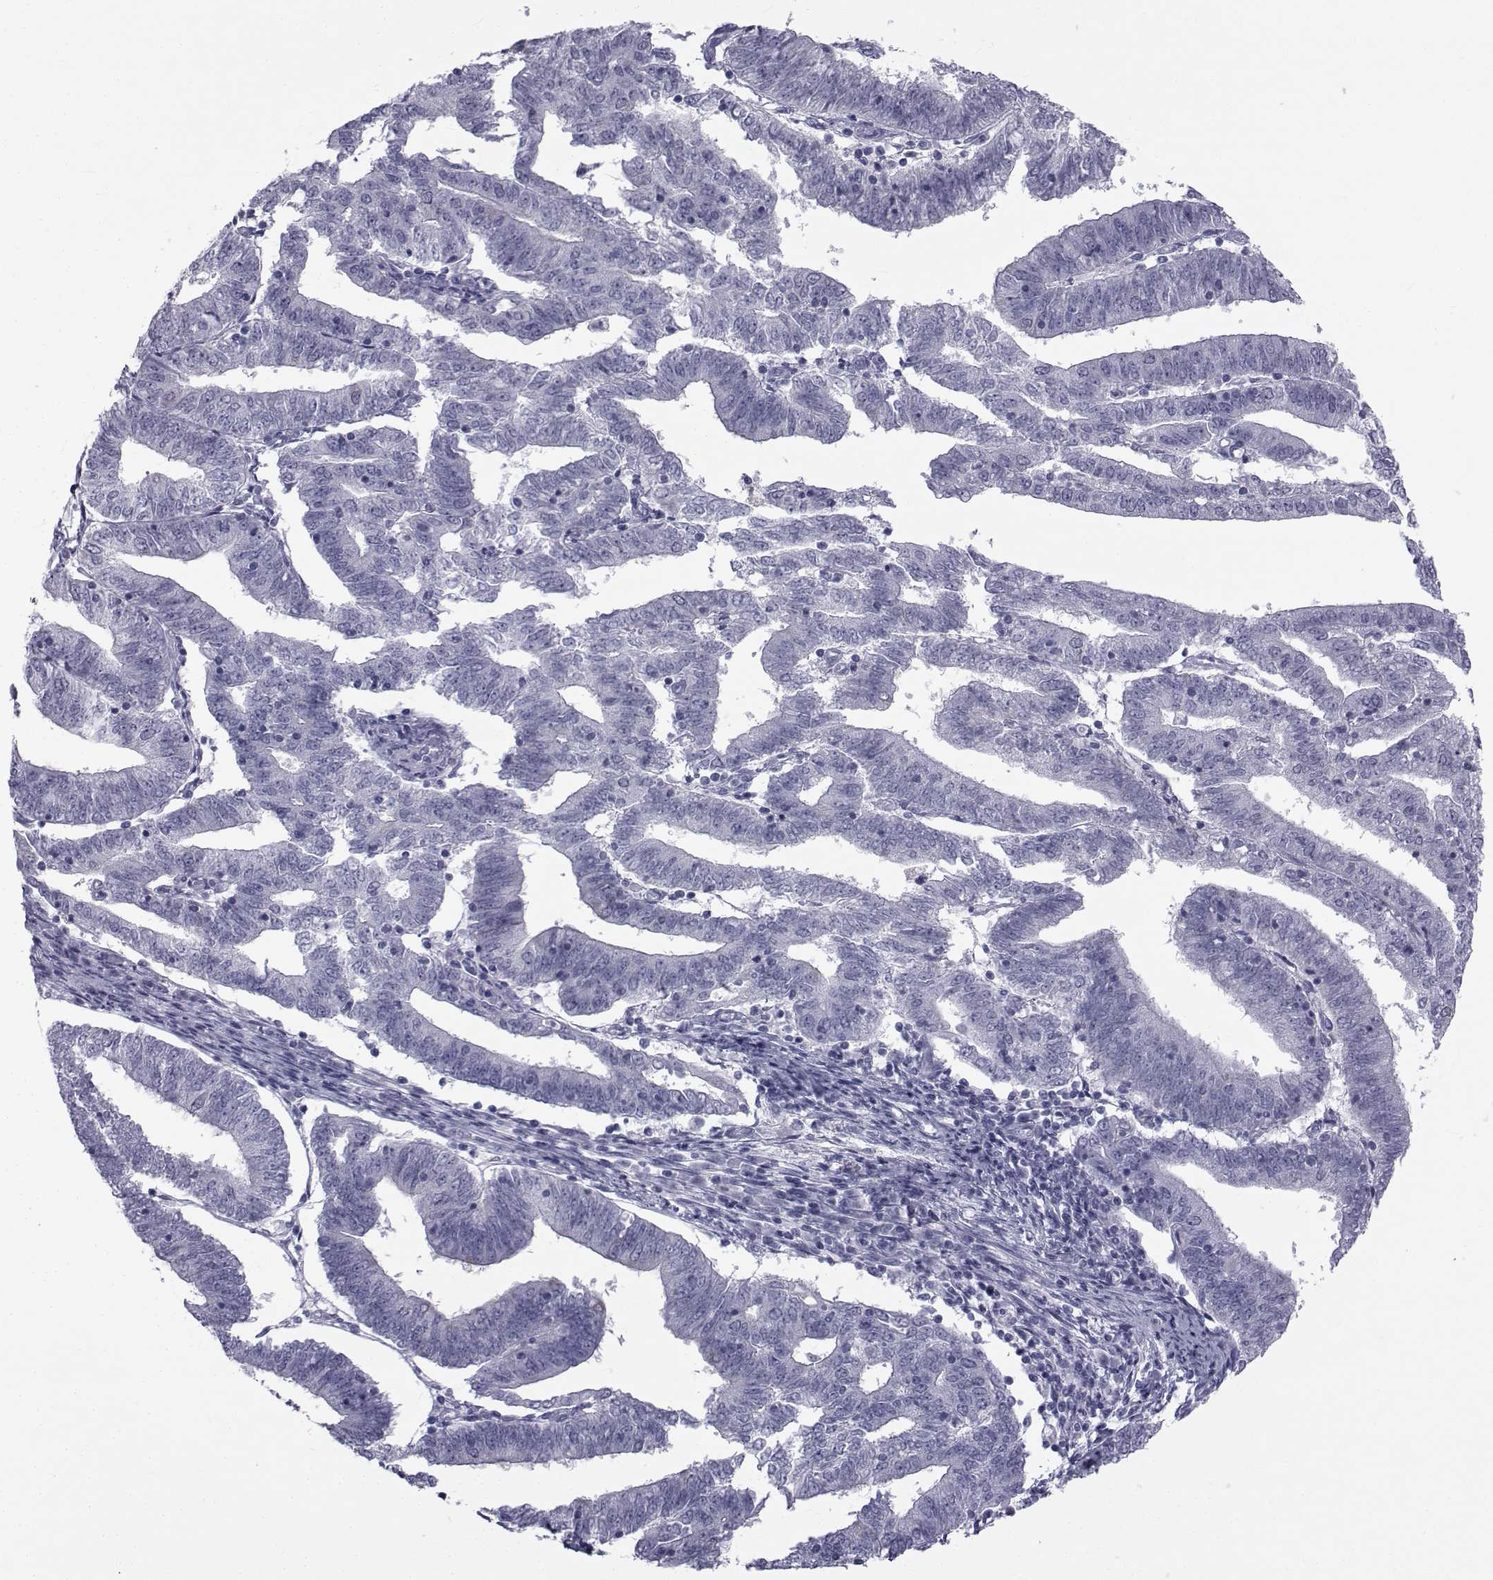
{"staining": {"intensity": "negative", "quantity": "none", "location": "none"}, "tissue": "endometrial cancer", "cell_type": "Tumor cells", "image_type": "cancer", "snomed": [{"axis": "morphology", "description": "Adenocarcinoma, NOS"}, {"axis": "topography", "description": "Endometrium"}], "caption": "Tumor cells show no significant protein expression in endometrial adenocarcinoma.", "gene": "FDXR", "patient": {"sex": "female", "age": 82}}